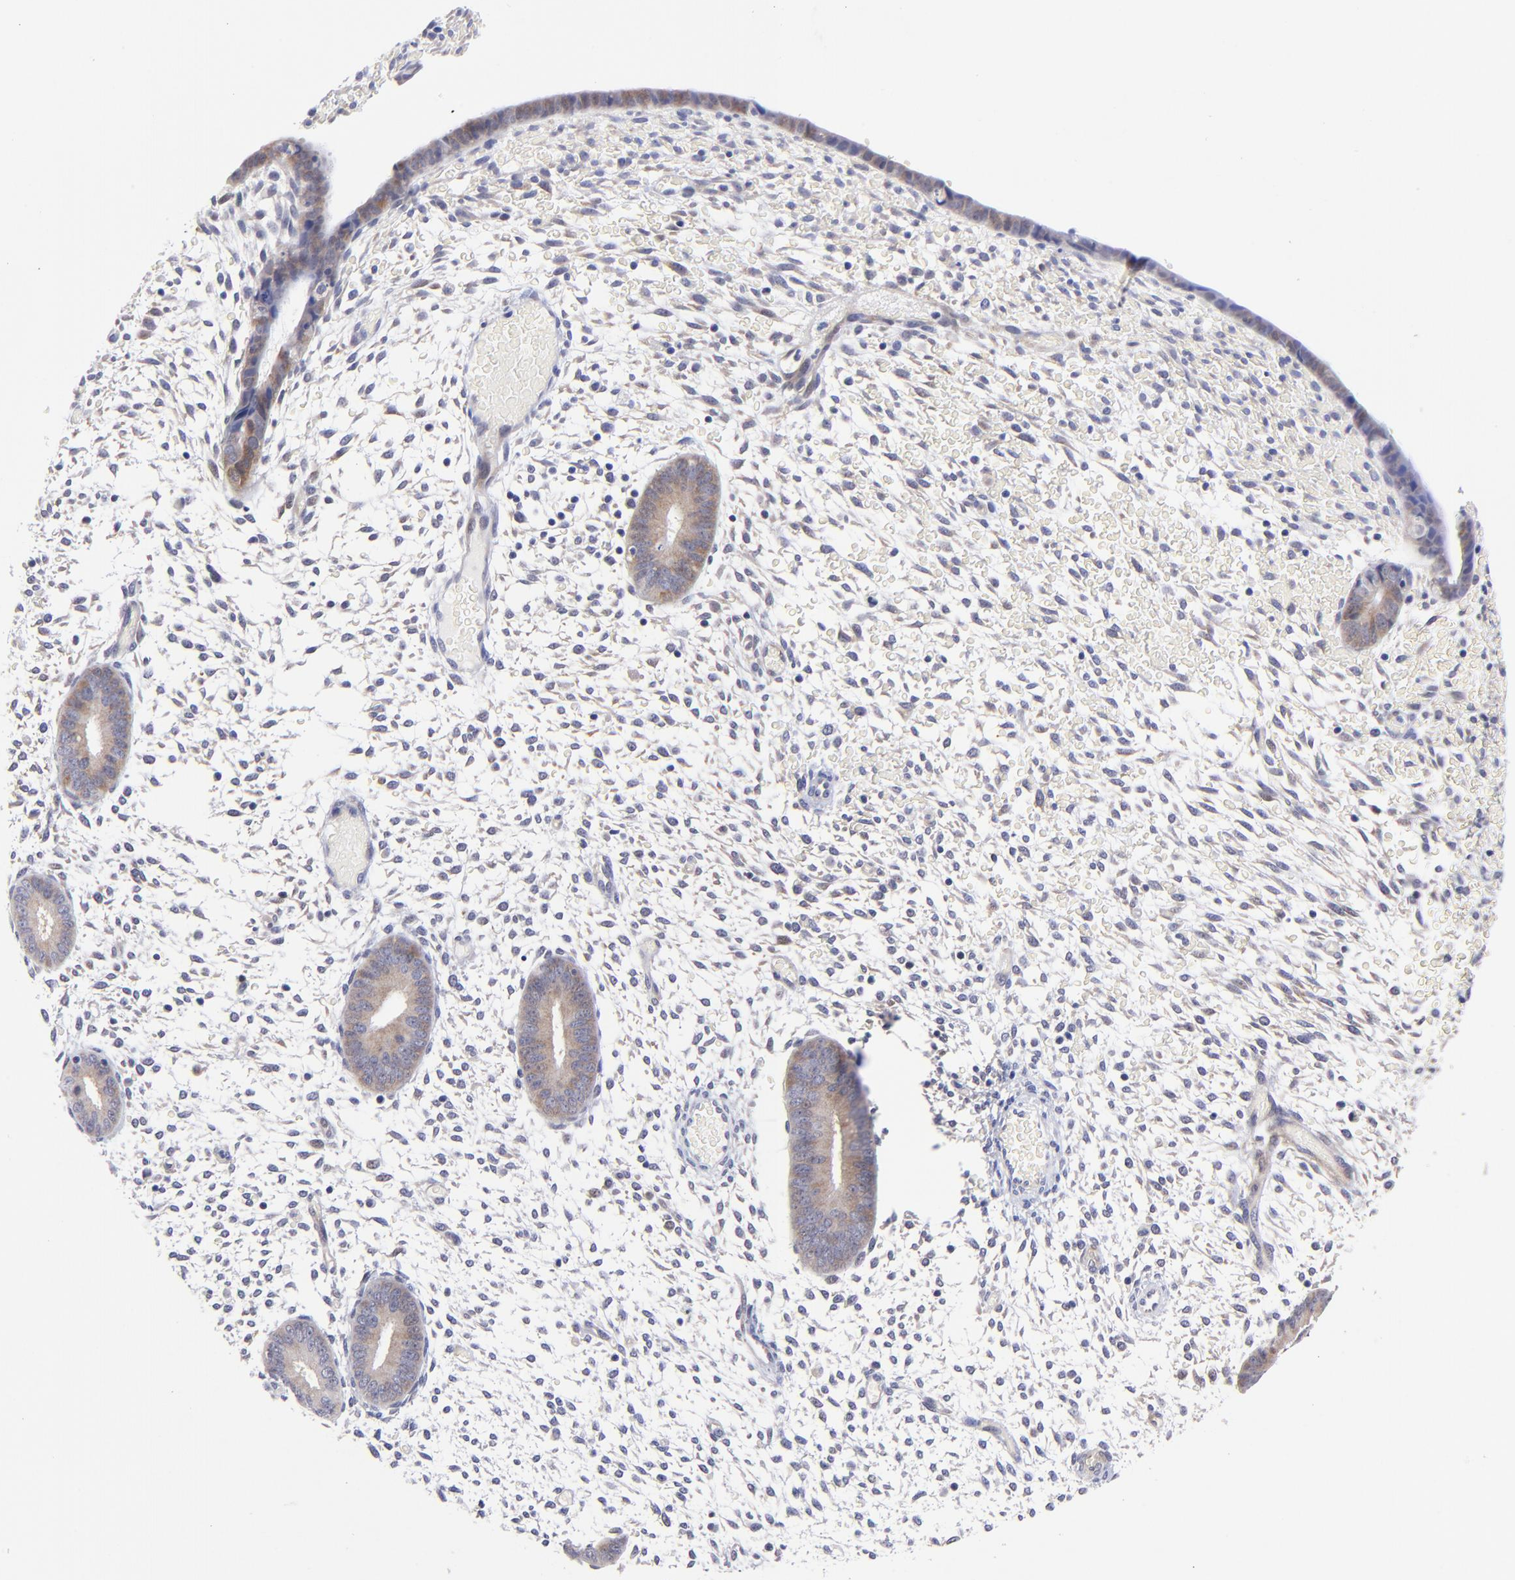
{"staining": {"intensity": "negative", "quantity": "none", "location": "none"}, "tissue": "endometrium", "cell_type": "Cells in endometrial stroma", "image_type": "normal", "snomed": [{"axis": "morphology", "description": "Normal tissue, NOS"}, {"axis": "topography", "description": "Endometrium"}], "caption": "The image exhibits no staining of cells in endometrial stroma in benign endometrium.", "gene": "ZNF155", "patient": {"sex": "female", "age": 42}}